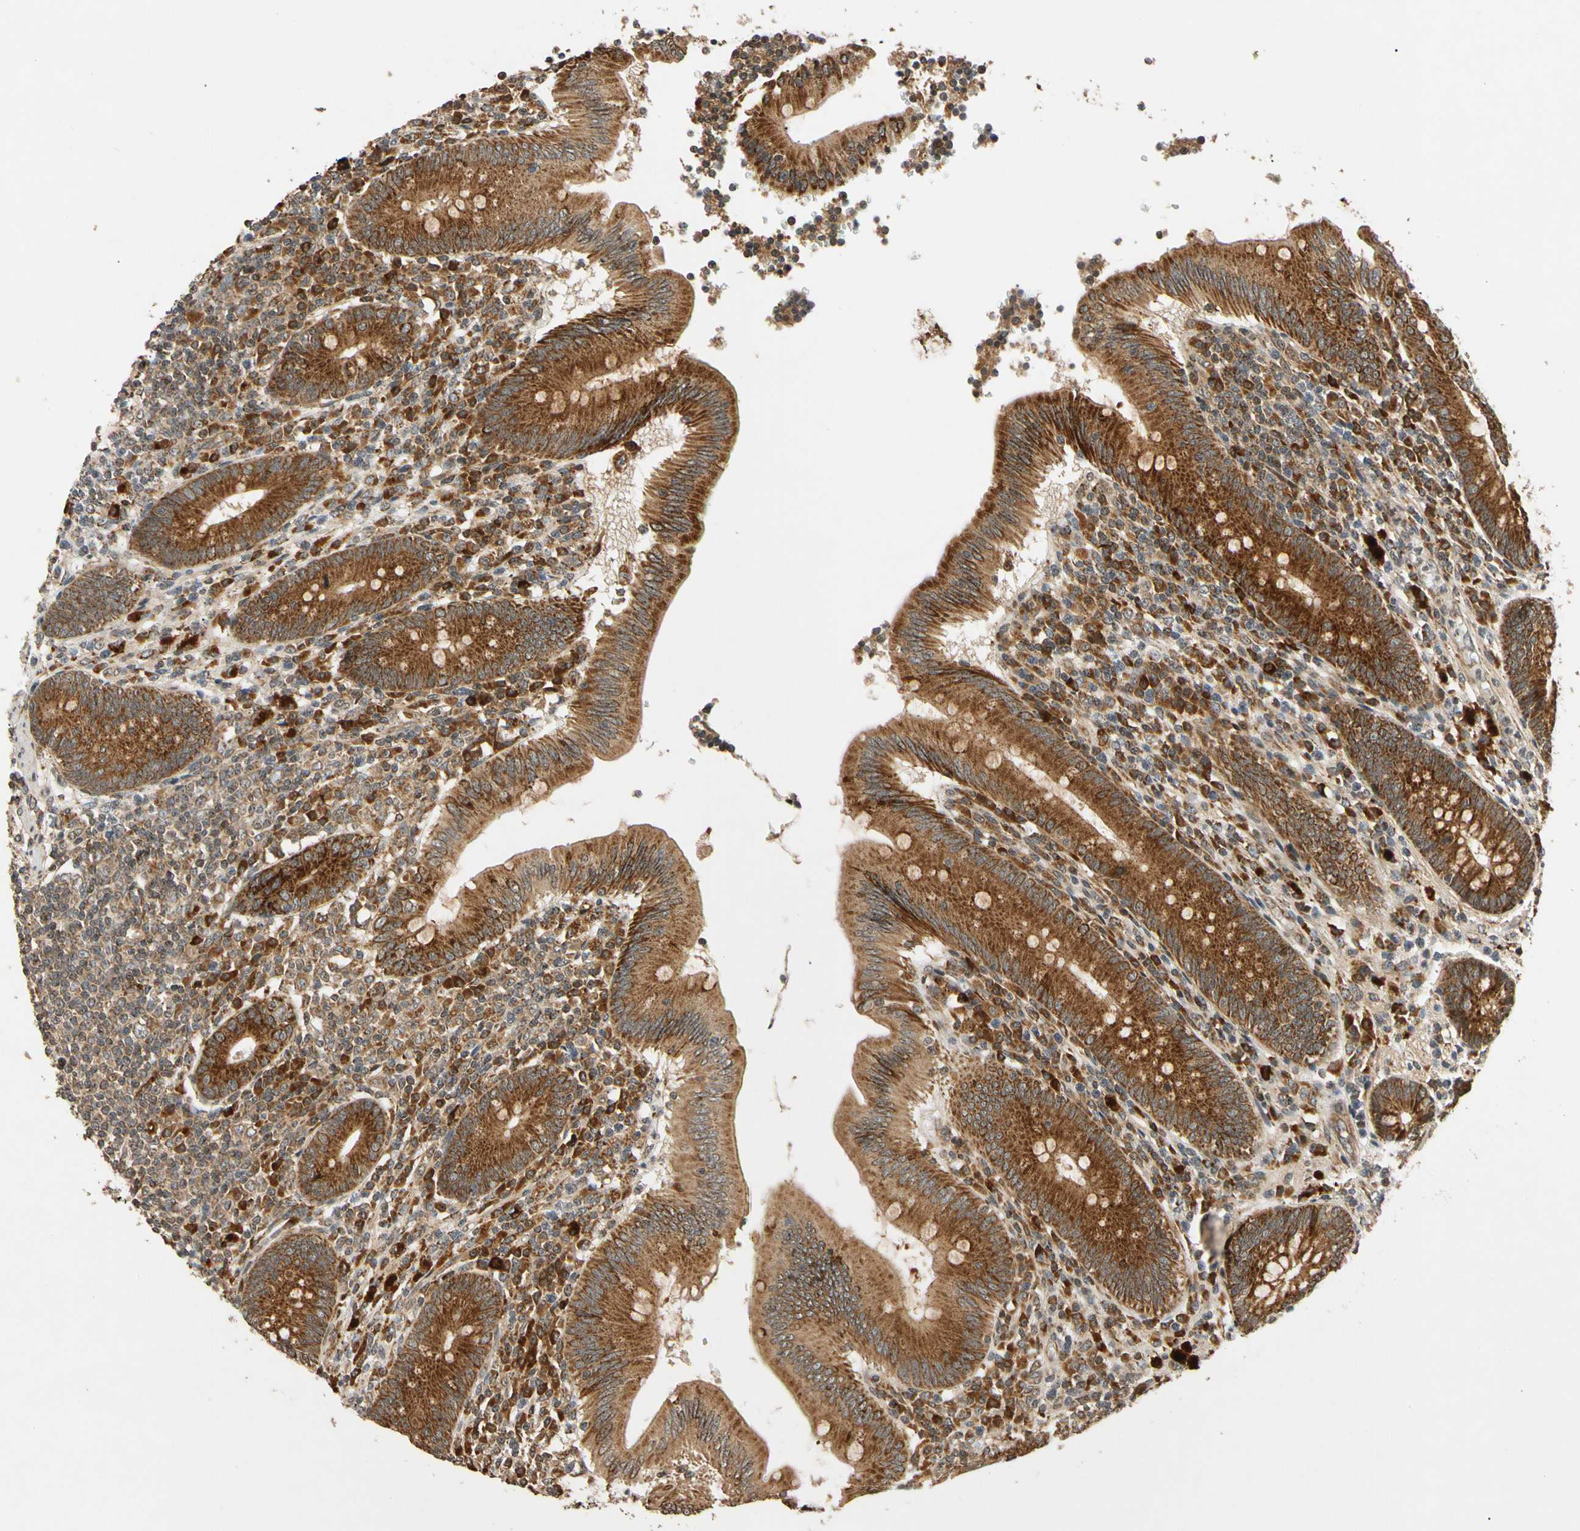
{"staining": {"intensity": "strong", "quantity": ">75%", "location": "cytoplasmic/membranous"}, "tissue": "appendix", "cell_type": "Glandular cells", "image_type": "normal", "snomed": [{"axis": "morphology", "description": "Normal tissue, NOS"}, {"axis": "morphology", "description": "Inflammation, NOS"}, {"axis": "topography", "description": "Appendix"}], "caption": "Immunohistochemistry photomicrograph of benign appendix: appendix stained using immunohistochemistry exhibits high levels of strong protein expression localized specifically in the cytoplasmic/membranous of glandular cells, appearing as a cytoplasmic/membranous brown color.", "gene": "MRPS22", "patient": {"sex": "male", "age": 46}}